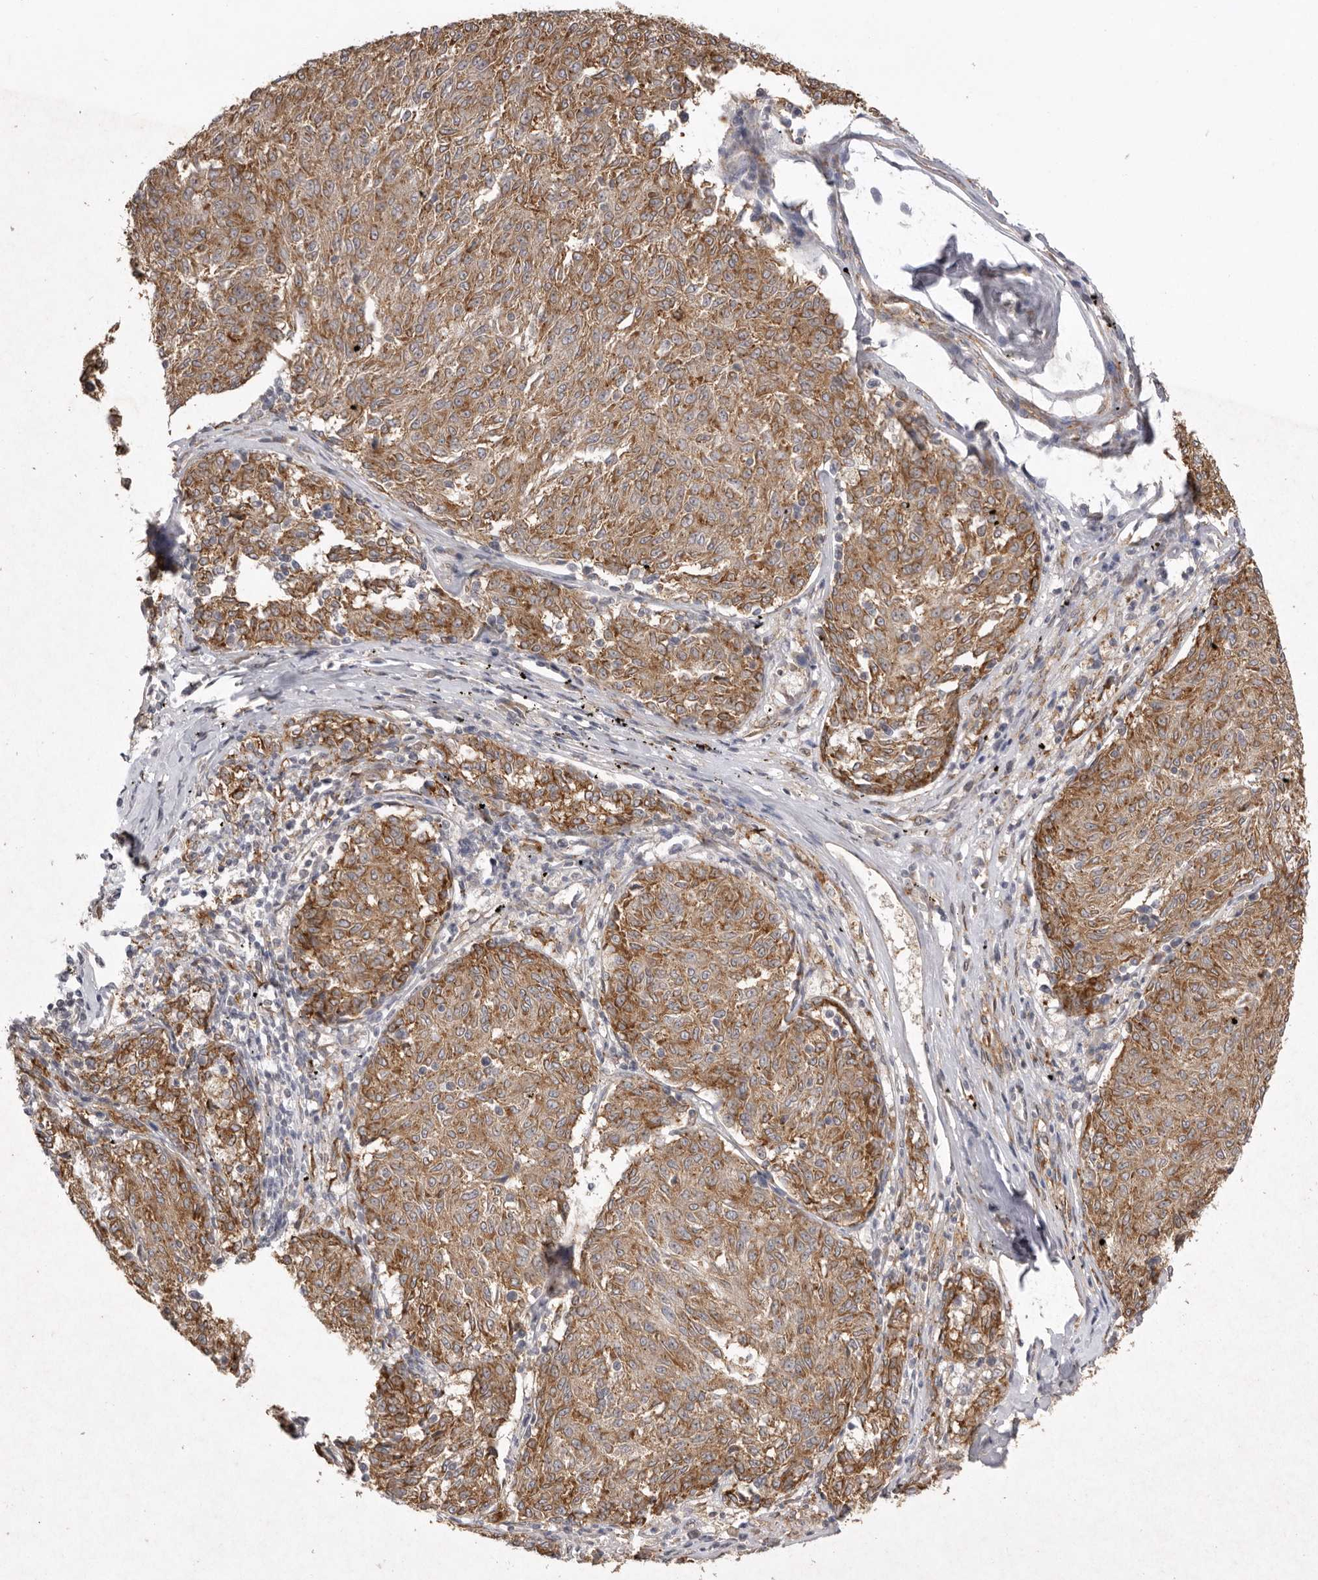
{"staining": {"intensity": "moderate", "quantity": ">75%", "location": "cytoplasmic/membranous"}, "tissue": "melanoma", "cell_type": "Tumor cells", "image_type": "cancer", "snomed": [{"axis": "morphology", "description": "Malignant melanoma, NOS"}, {"axis": "topography", "description": "Skin"}], "caption": "Moderate cytoplasmic/membranous protein expression is appreciated in about >75% of tumor cells in malignant melanoma.", "gene": "TLR3", "patient": {"sex": "female", "age": 72}}